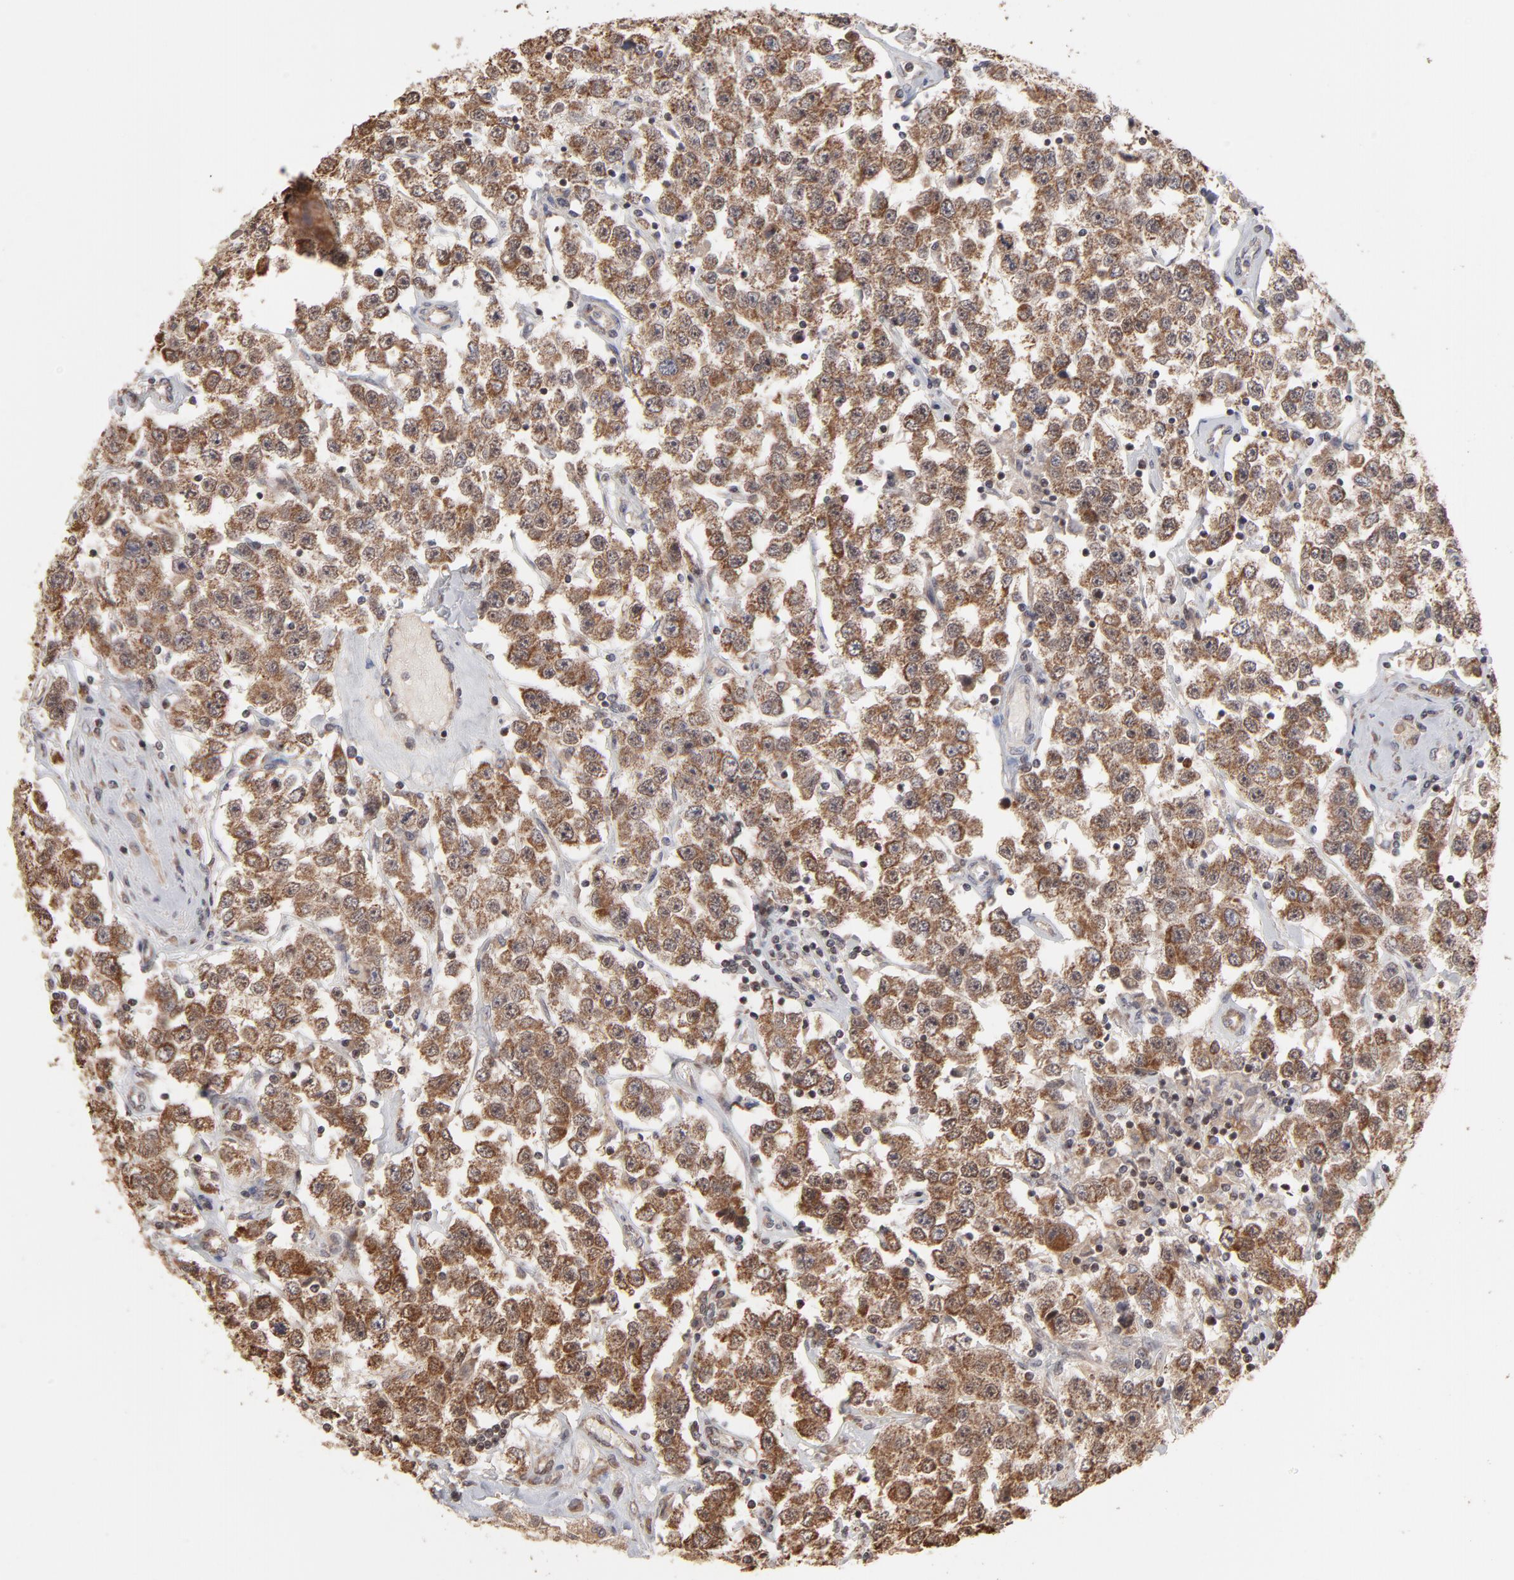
{"staining": {"intensity": "moderate", "quantity": ">75%", "location": "cytoplasmic/membranous"}, "tissue": "testis cancer", "cell_type": "Tumor cells", "image_type": "cancer", "snomed": [{"axis": "morphology", "description": "Seminoma, NOS"}, {"axis": "topography", "description": "Testis"}], "caption": "Human testis cancer stained with a protein marker demonstrates moderate staining in tumor cells.", "gene": "ARIH1", "patient": {"sex": "male", "age": 52}}